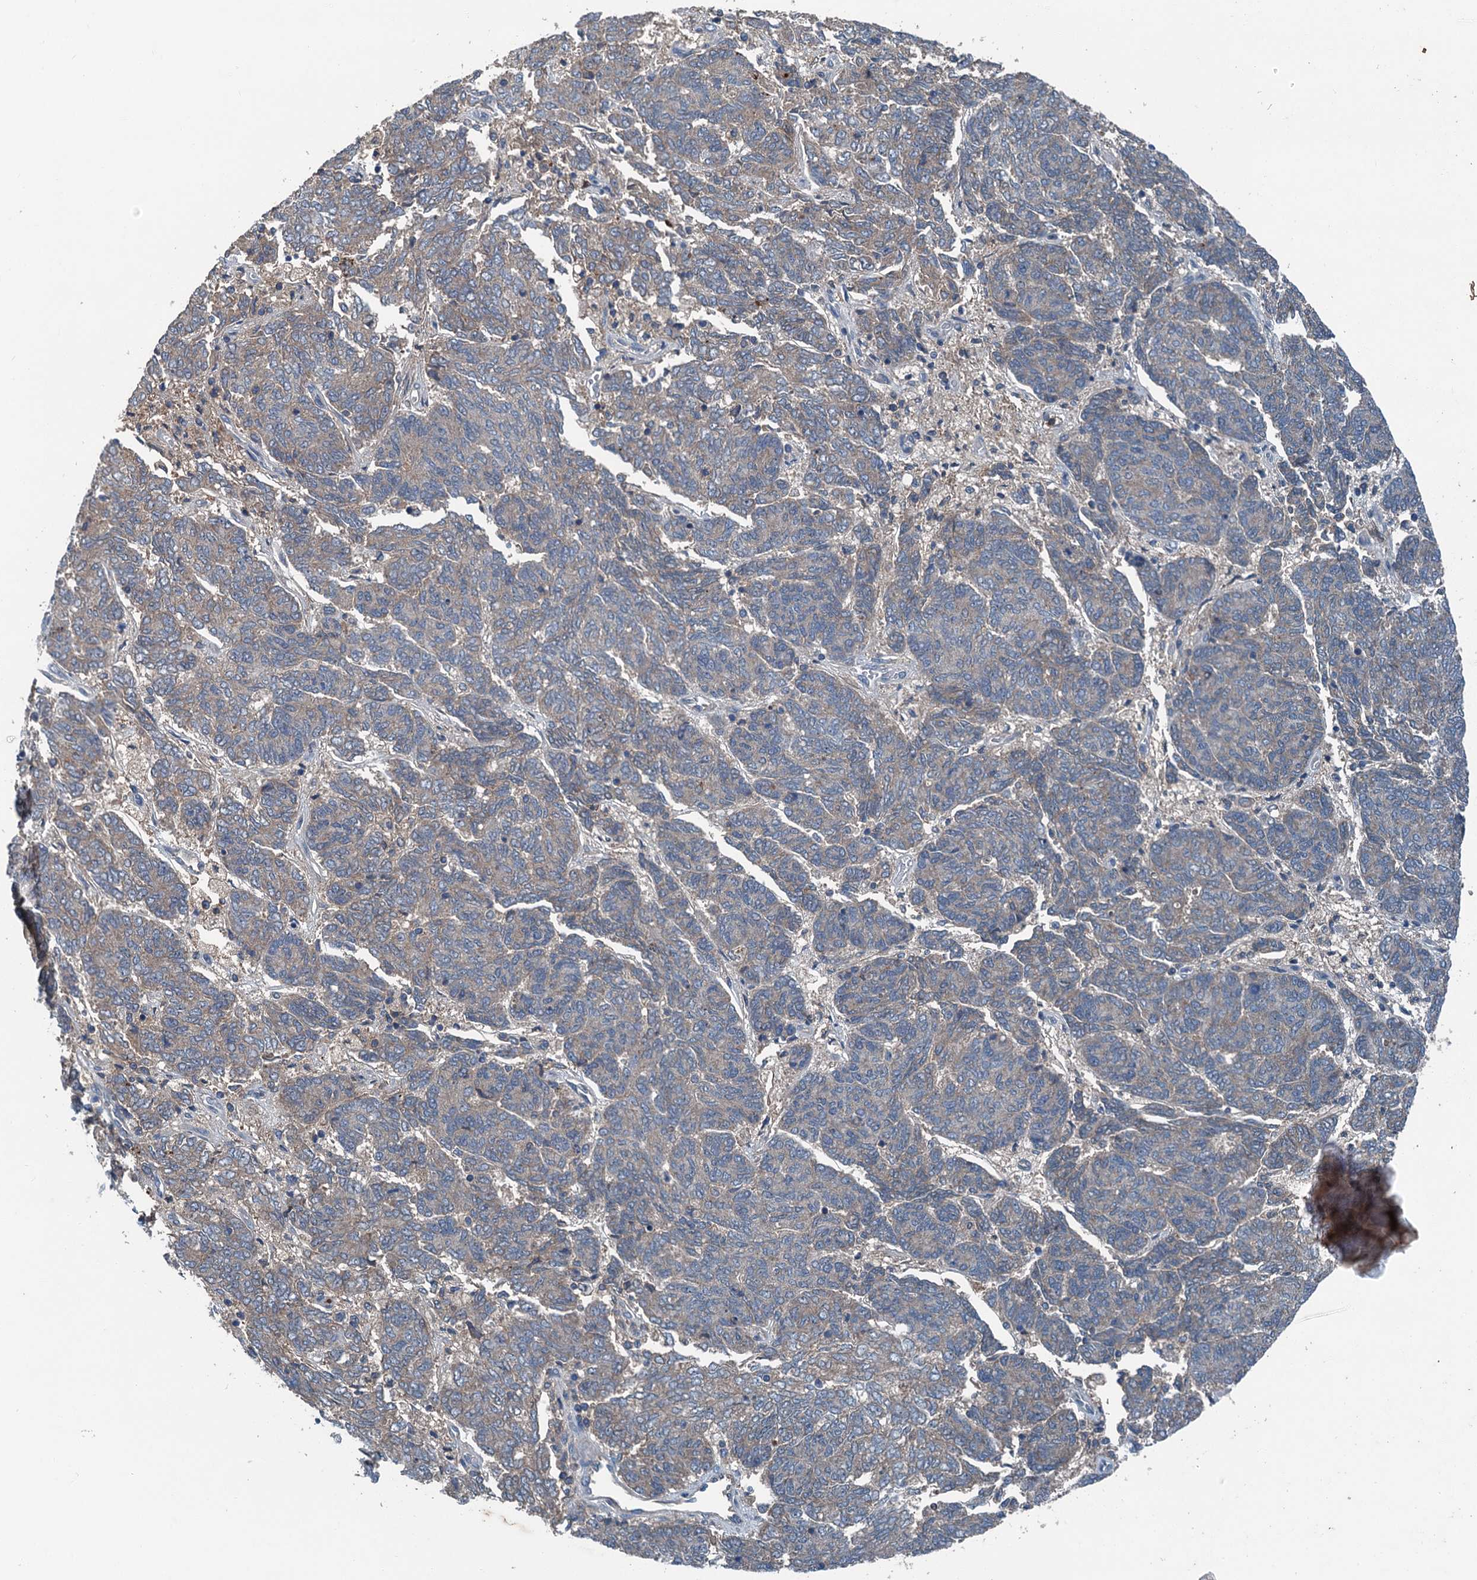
{"staining": {"intensity": "weak", "quantity": "25%-75%", "location": "cytoplasmic/membranous"}, "tissue": "endometrial cancer", "cell_type": "Tumor cells", "image_type": "cancer", "snomed": [{"axis": "morphology", "description": "Adenocarcinoma, NOS"}, {"axis": "topography", "description": "Endometrium"}], "caption": "There is low levels of weak cytoplasmic/membranous staining in tumor cells of endometrial cancer, as demonstrated by immunohistochemical staining (brown color).", "gene": "PDSS1", "patient": {"sex": "female", "age": 80}}